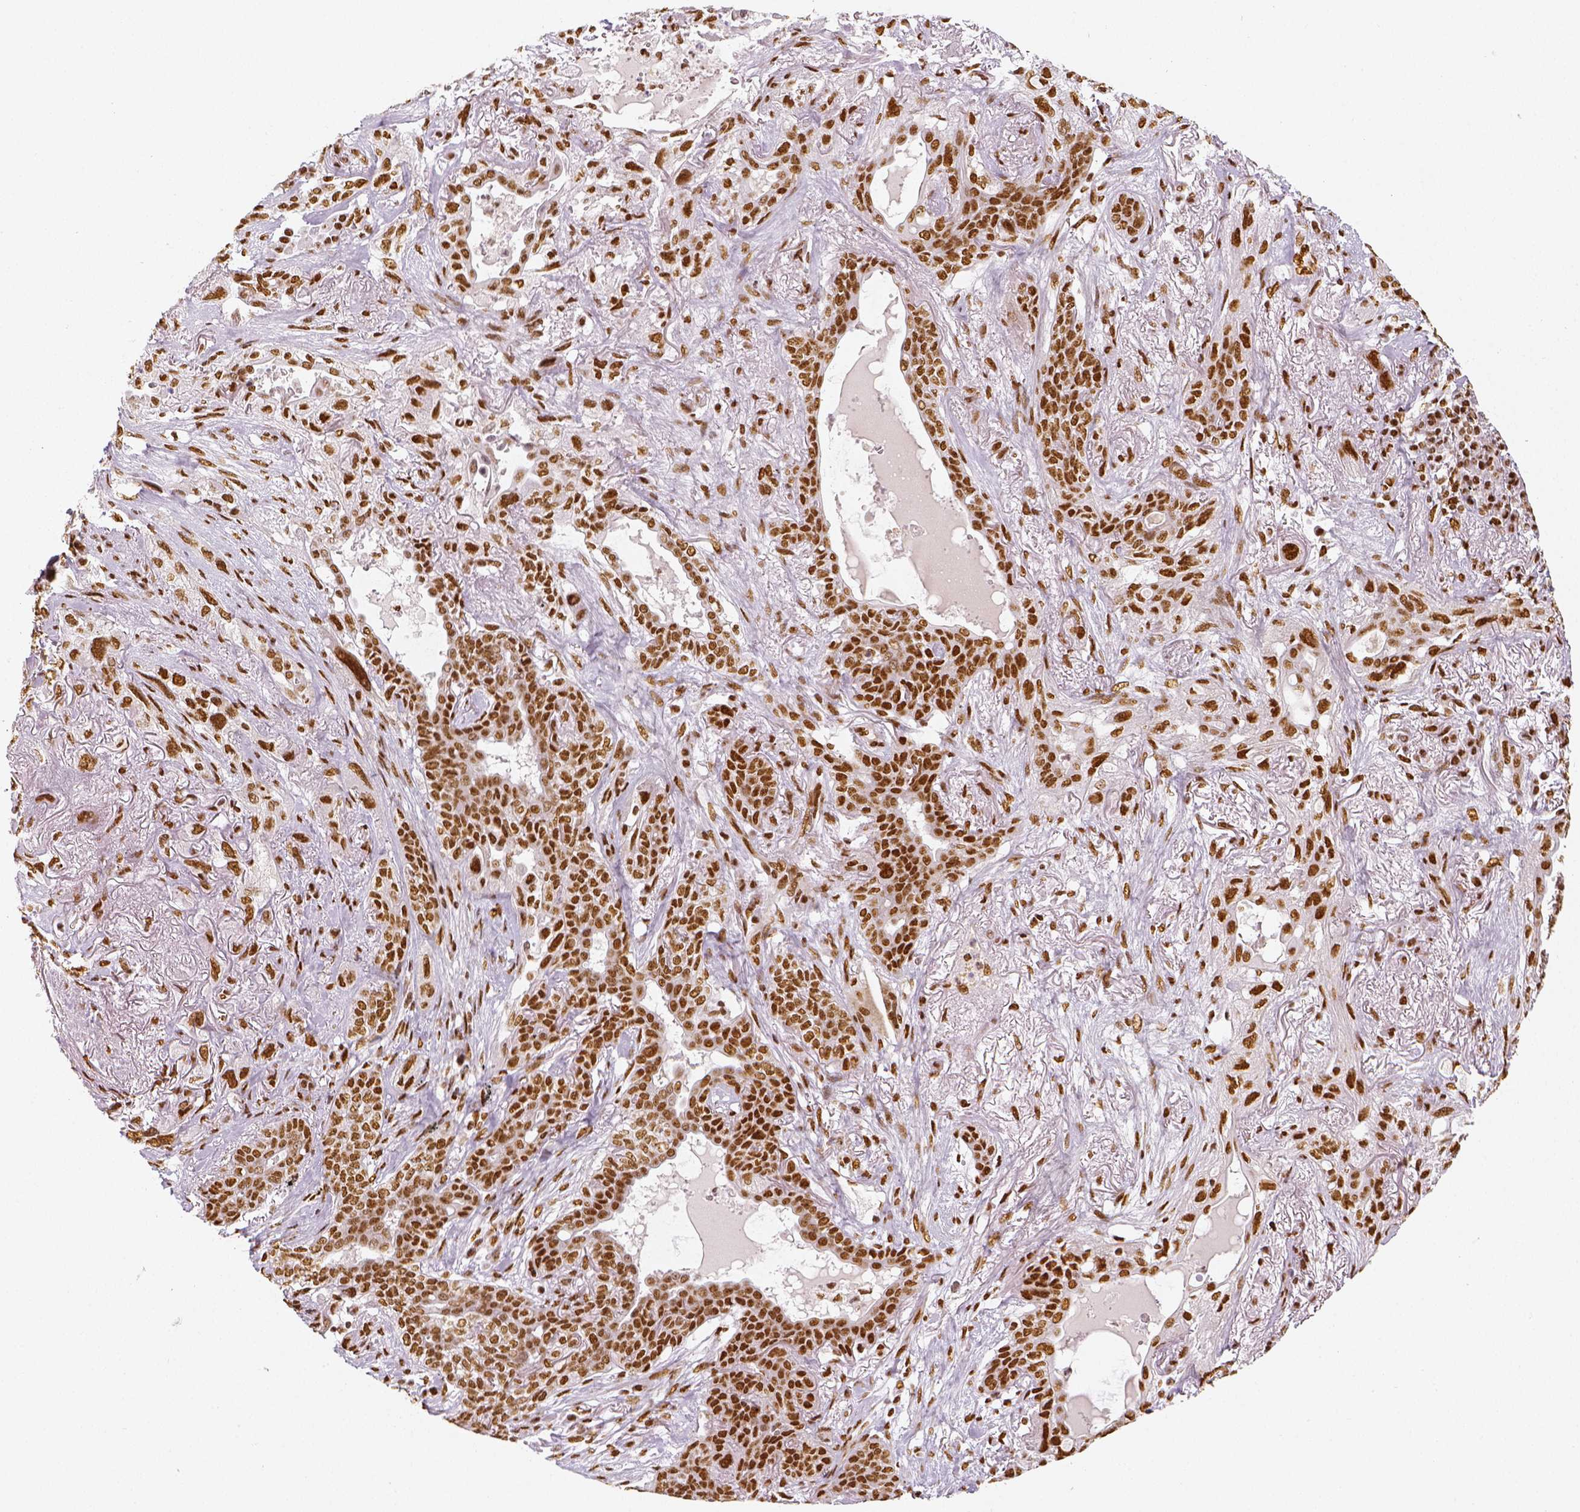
{"staining": {"intensity": "moderate", "quantity": ">75%", "location": "nuclear"}, "tissue": "lung cancer", "cell_type": "Tumor cells", "image_type": "cancer", "snomed": [{"axis": "morphology", "description": "Squamous cell carcinoma, NOS"}, {"axis": "topography", "description": "Lung"}], "caption": "An IHC histopathology image of tumor tissue is shown. Protein staining in brown shows moderate nuclear positivity in squamous cell carcinoma (lung) within tumor cells.", "gene": "KDM5B", "patient": {"sex": "female", "age": 70}}